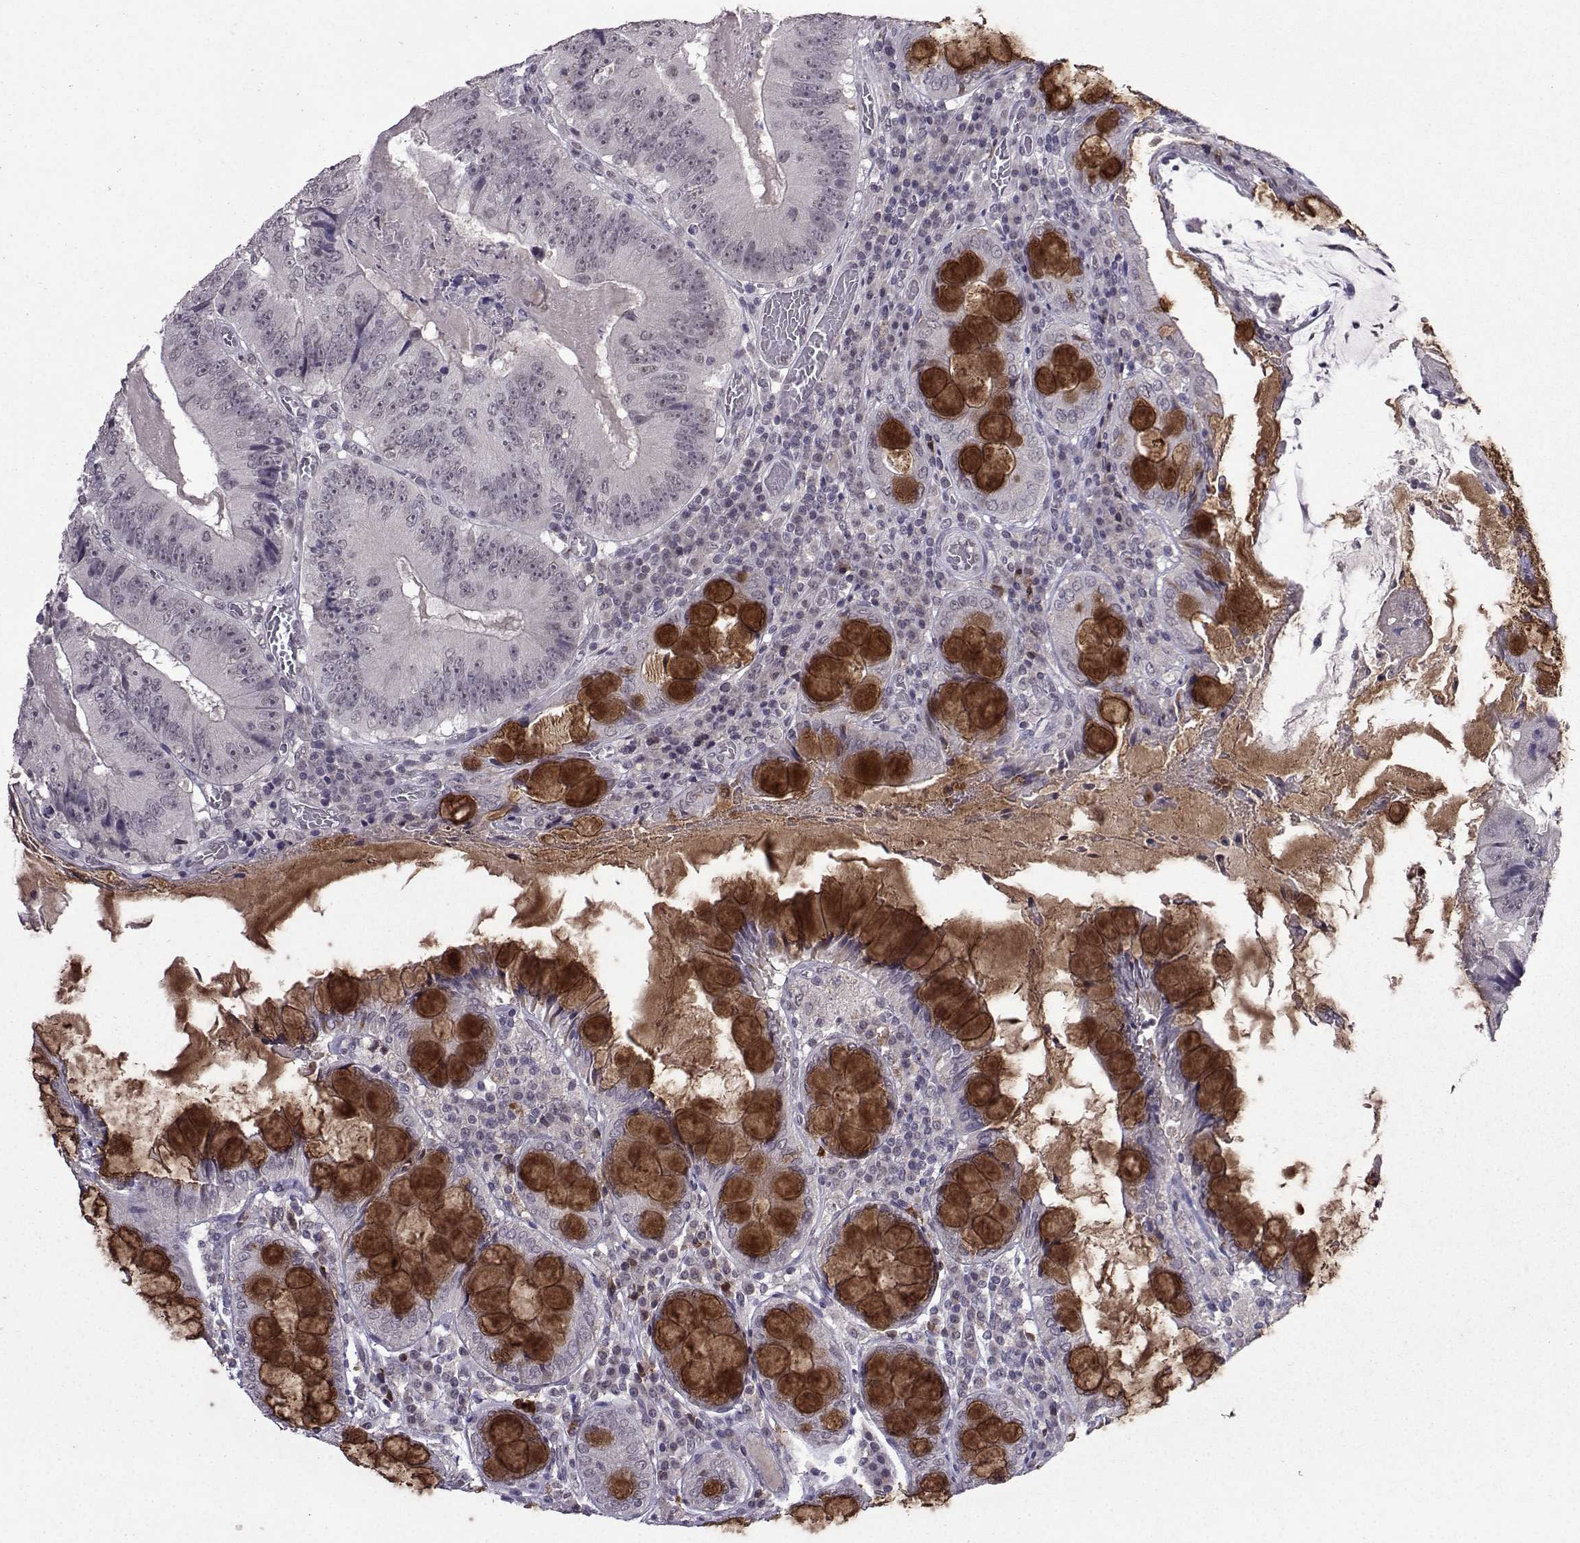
{"staining": {"intensity": "negative", "quantity": "none", "location": "none"}, "tissue": "colorectal cancer", "cell_type": "Tumor cells", "image_type": "cancer", "snomed": [{"axis": "morphology", "description": "Adenocarcinoma, NOS"}, {"axis": "topography", "description": "Colon"}], "caption": "The photomicrograph exhibits no staining of tumor cells in adenocarcinoma (colorectal).", "gene": "CCL28", "patient": {"sex": "female", "age": 86}}